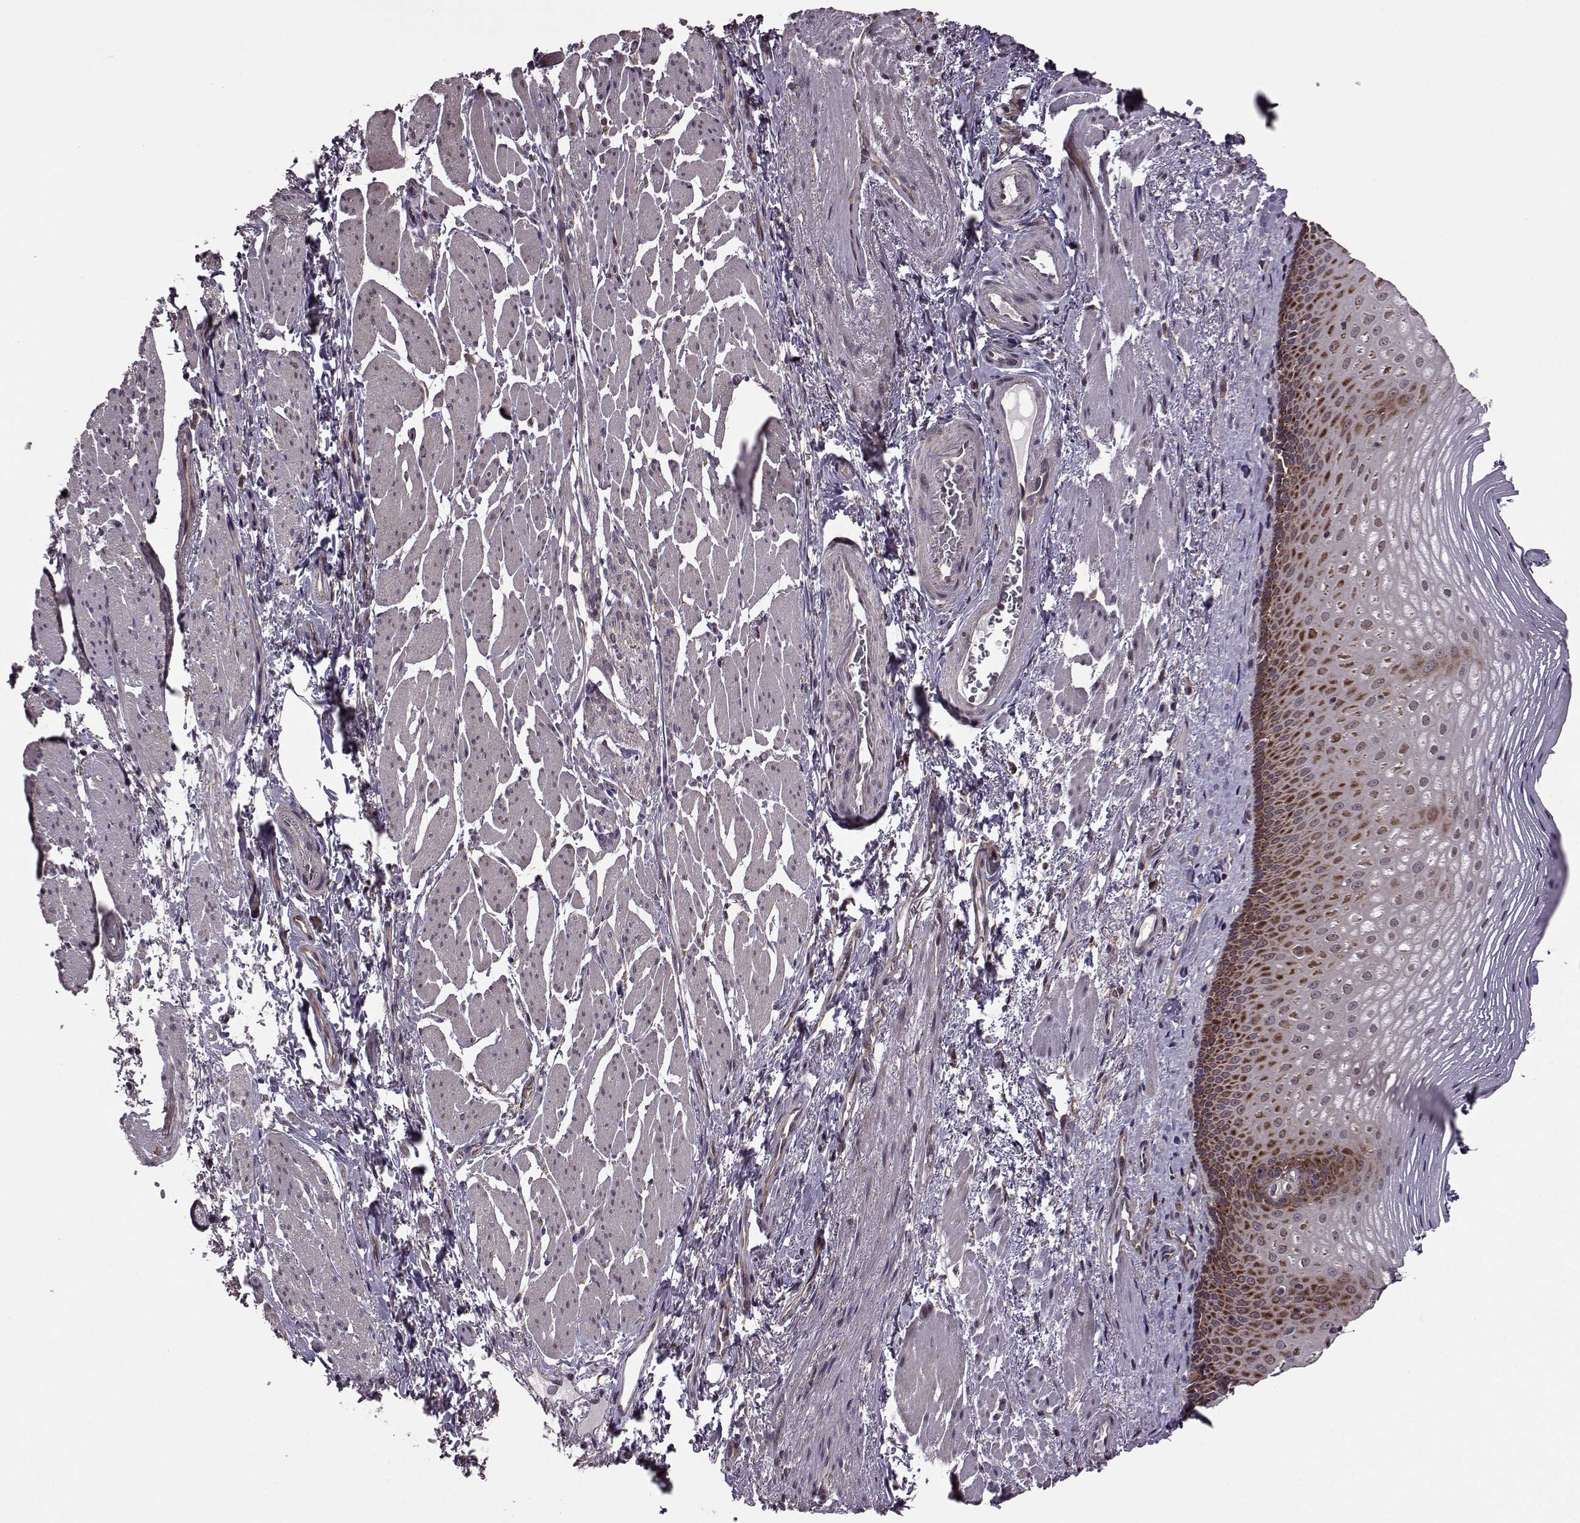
{"staining": {"intensity": "strong", "quantity": ">75%", "location": "cytoplasmic/membranous"}, "tissue": "esophagus", "cell_type": "Squamous epithelial cells", "image_type": "normal", "snomed": [{"axis": "morphology", "description": "Normal tissue, NOS"}, {"axis": "topography", "description": "Esophagus"}], "caption": "Immunohistochemical staining of benign human esophagus shows >75% levels of strong cytoplasmic/membranous protein expression in approximately >75% of squamous epithelial cells. The protein of interest is shown in brown color, while the nuclei are stained blue.", "gene": "URI1", "patient": {"sex": "male", "age": 76}}